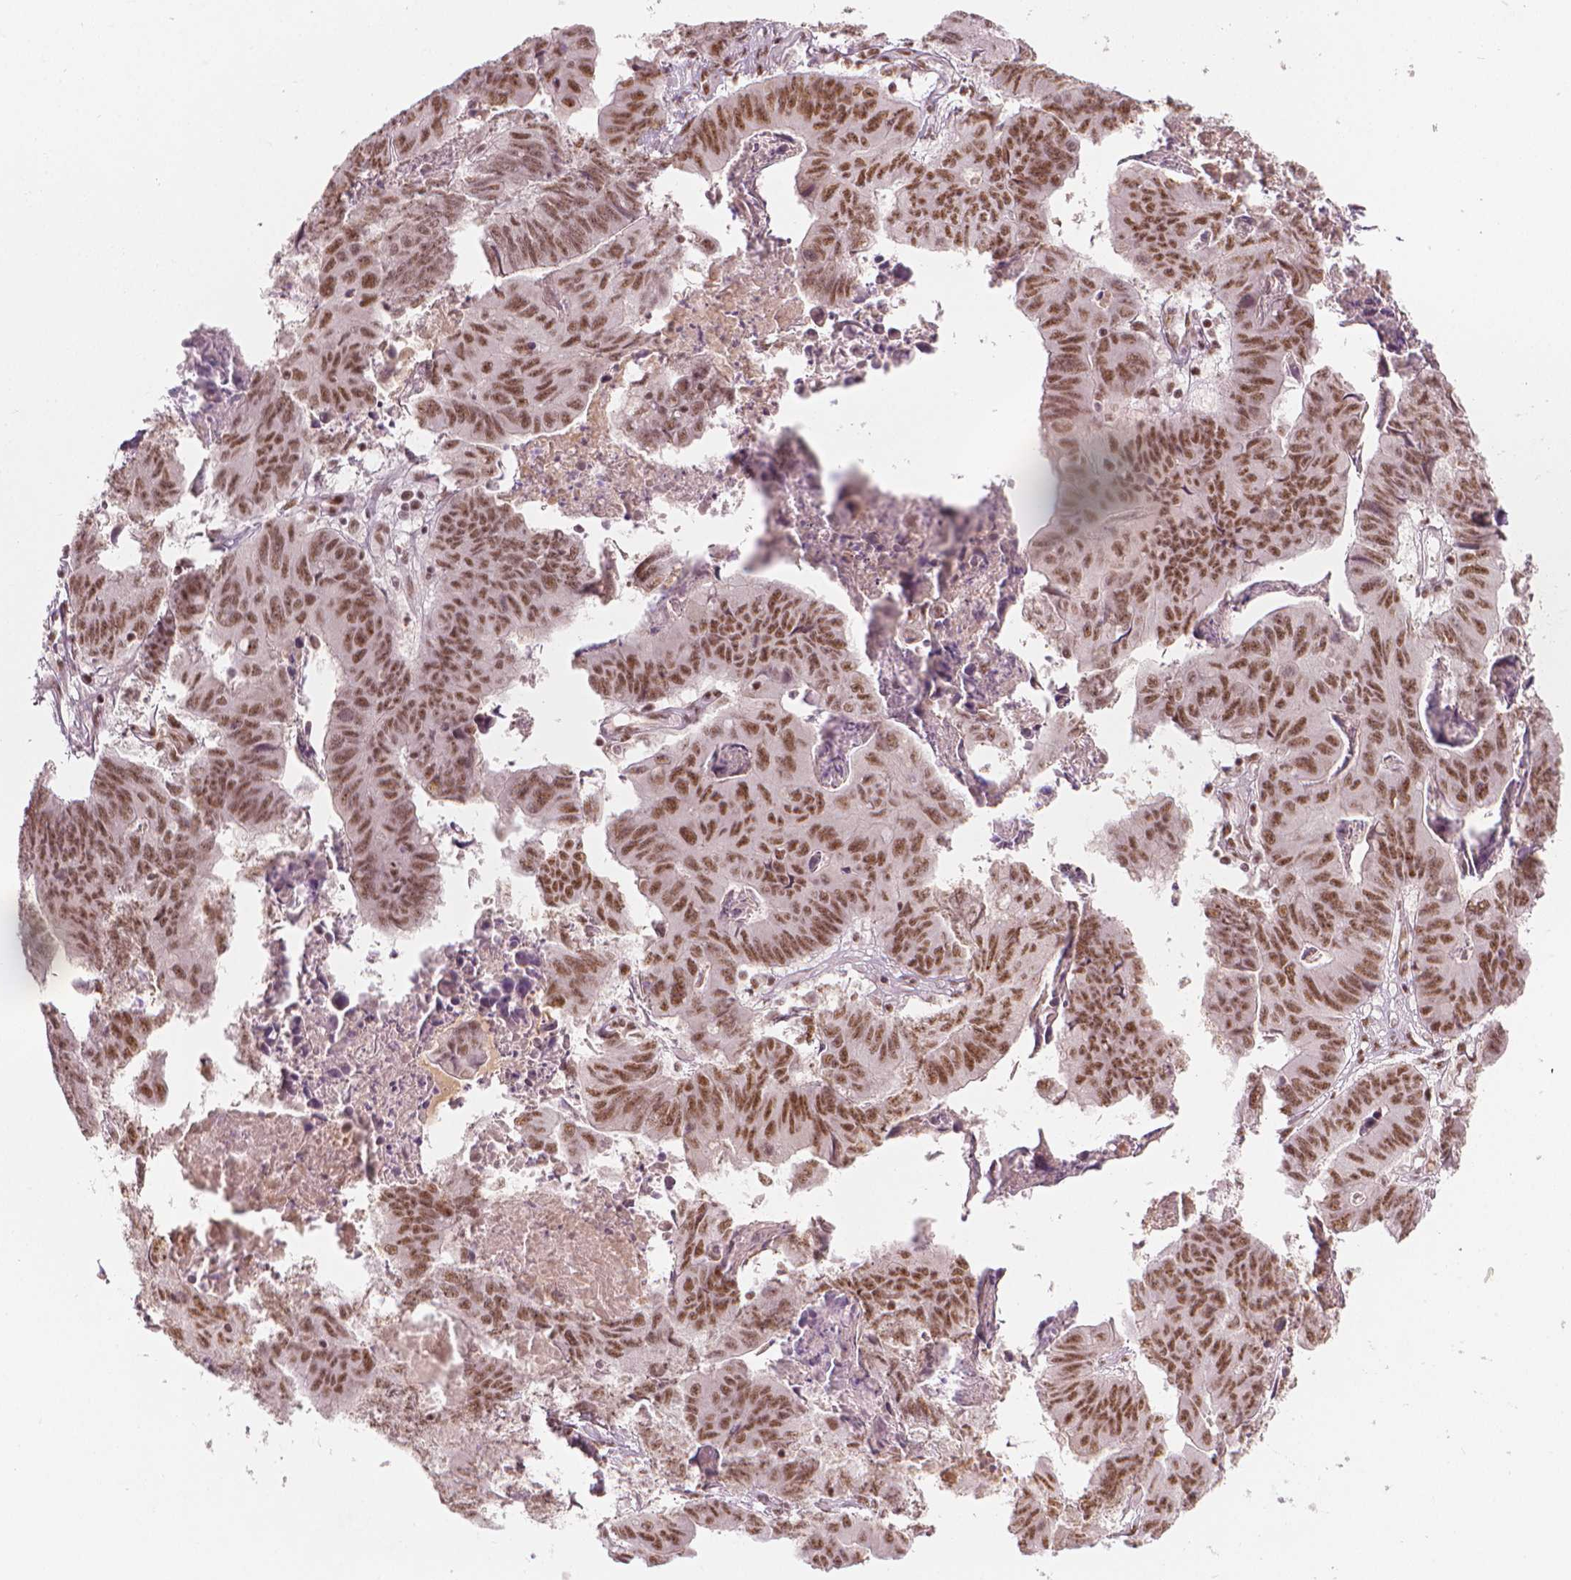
{"staining": {"intensity": "moderate", "quantity": ">75%", "location": "nuclear"}, "tissue": "stomach cancer", "cell_type": "Tumor cells", "image_type": "cancer", "snomed": [{"axis": "morphology", "description": "Adenocarcinoma, NOS"}, {"axis": "topography", "description": "Stomach, lower"}], "caption": "A brown stain highlights moderate nuclear expression of a protein in human adenocarcinoma (stomach) tumor cells.", "gene": "ELF2", "patient": {"sex": "male", "age": 77}}